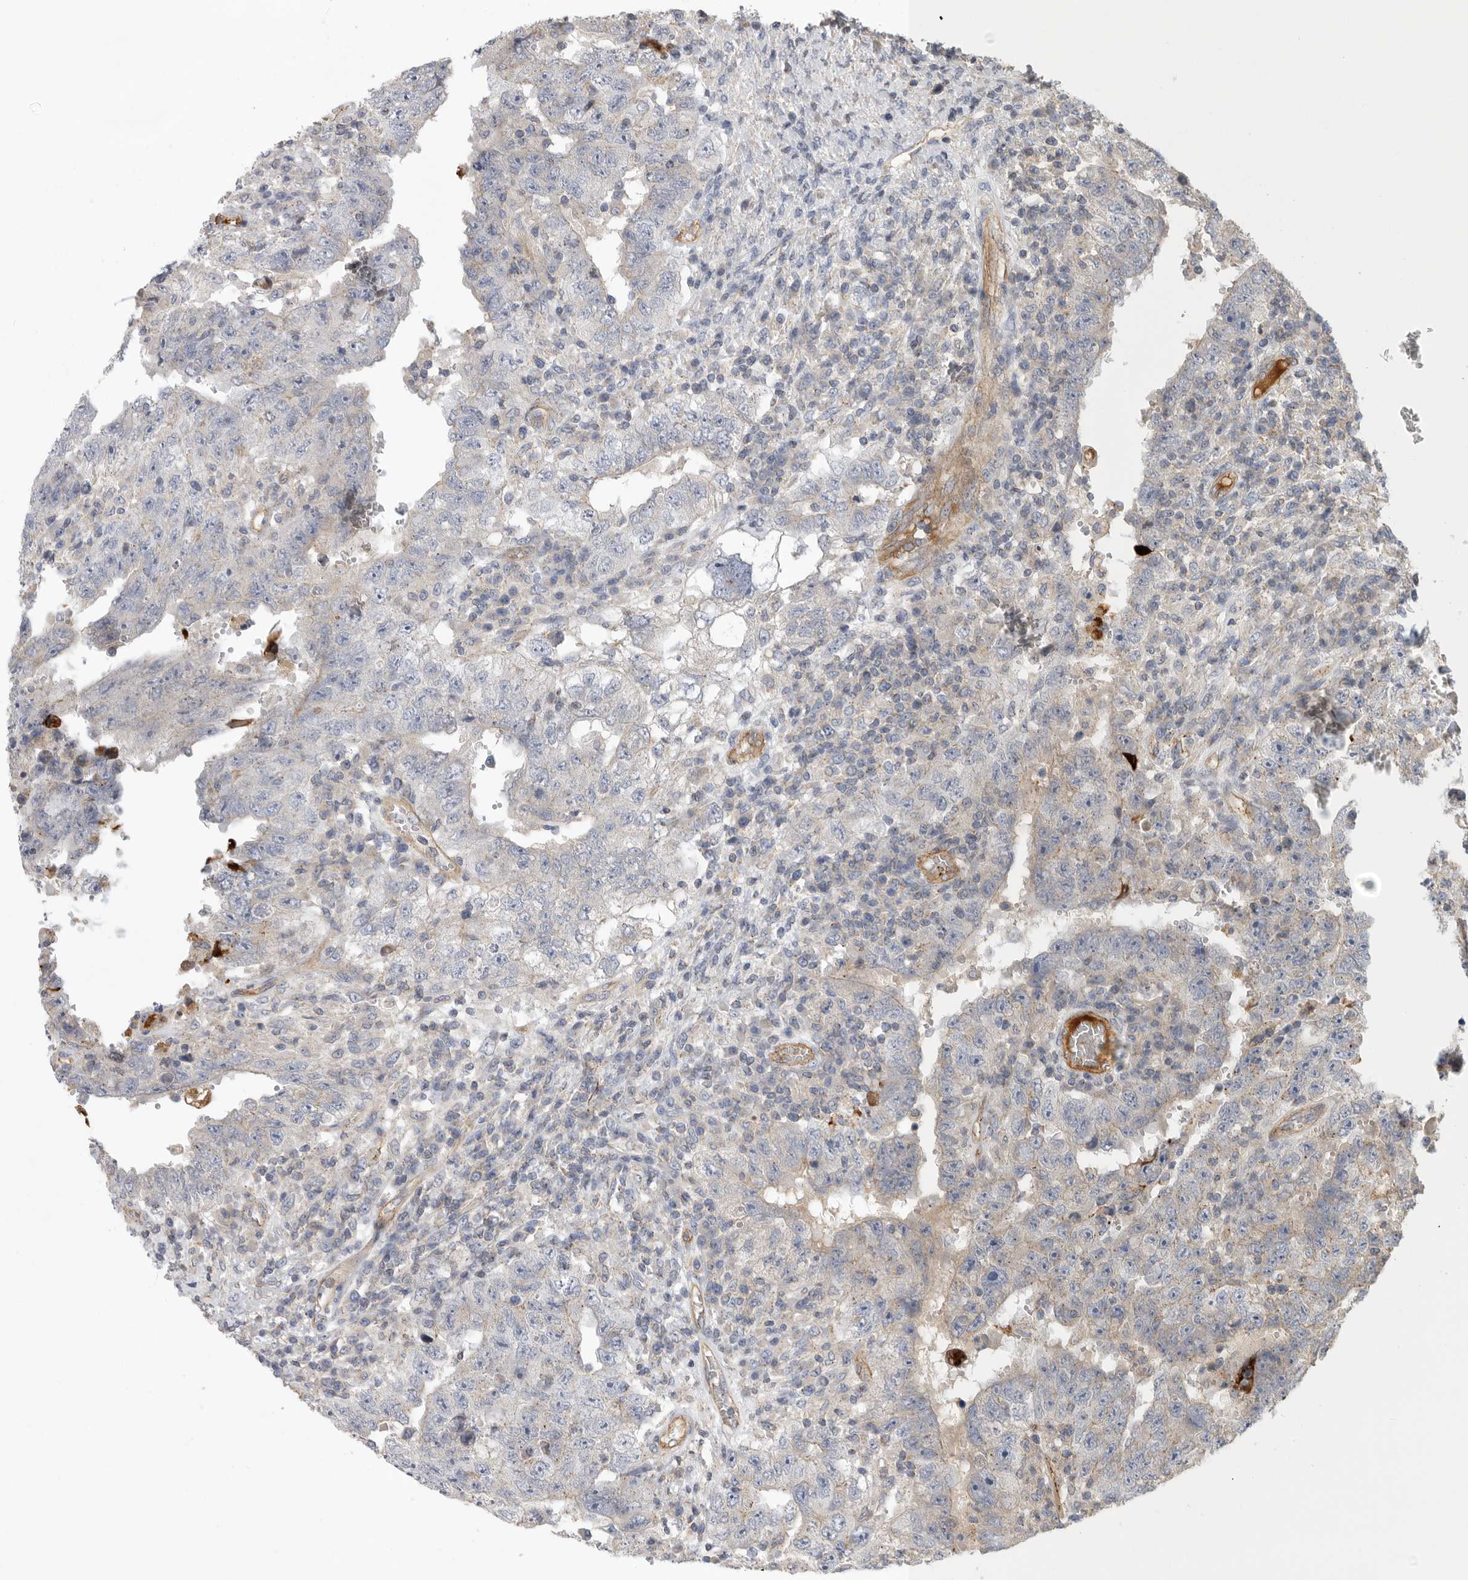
{"staining": {"intensity": "negative", "quantity": "none", "location": "none"}, "tissue": "testis cancer", "cell_type": "Tumor cells", "image_type": "cancer", "snomed": [{"axis": "morphology", "description": "Carcinoma, Embryonal, NOS"}, {"axis": "topography", "description": "Testis"}], "caption": "IHC micrograph of neoplastic tissue: testis cancer stained with DAB shows no significant protein positivity in tumor cells.", "gene": "MLPH", "patient": {"sex": "male", "age": 26}}